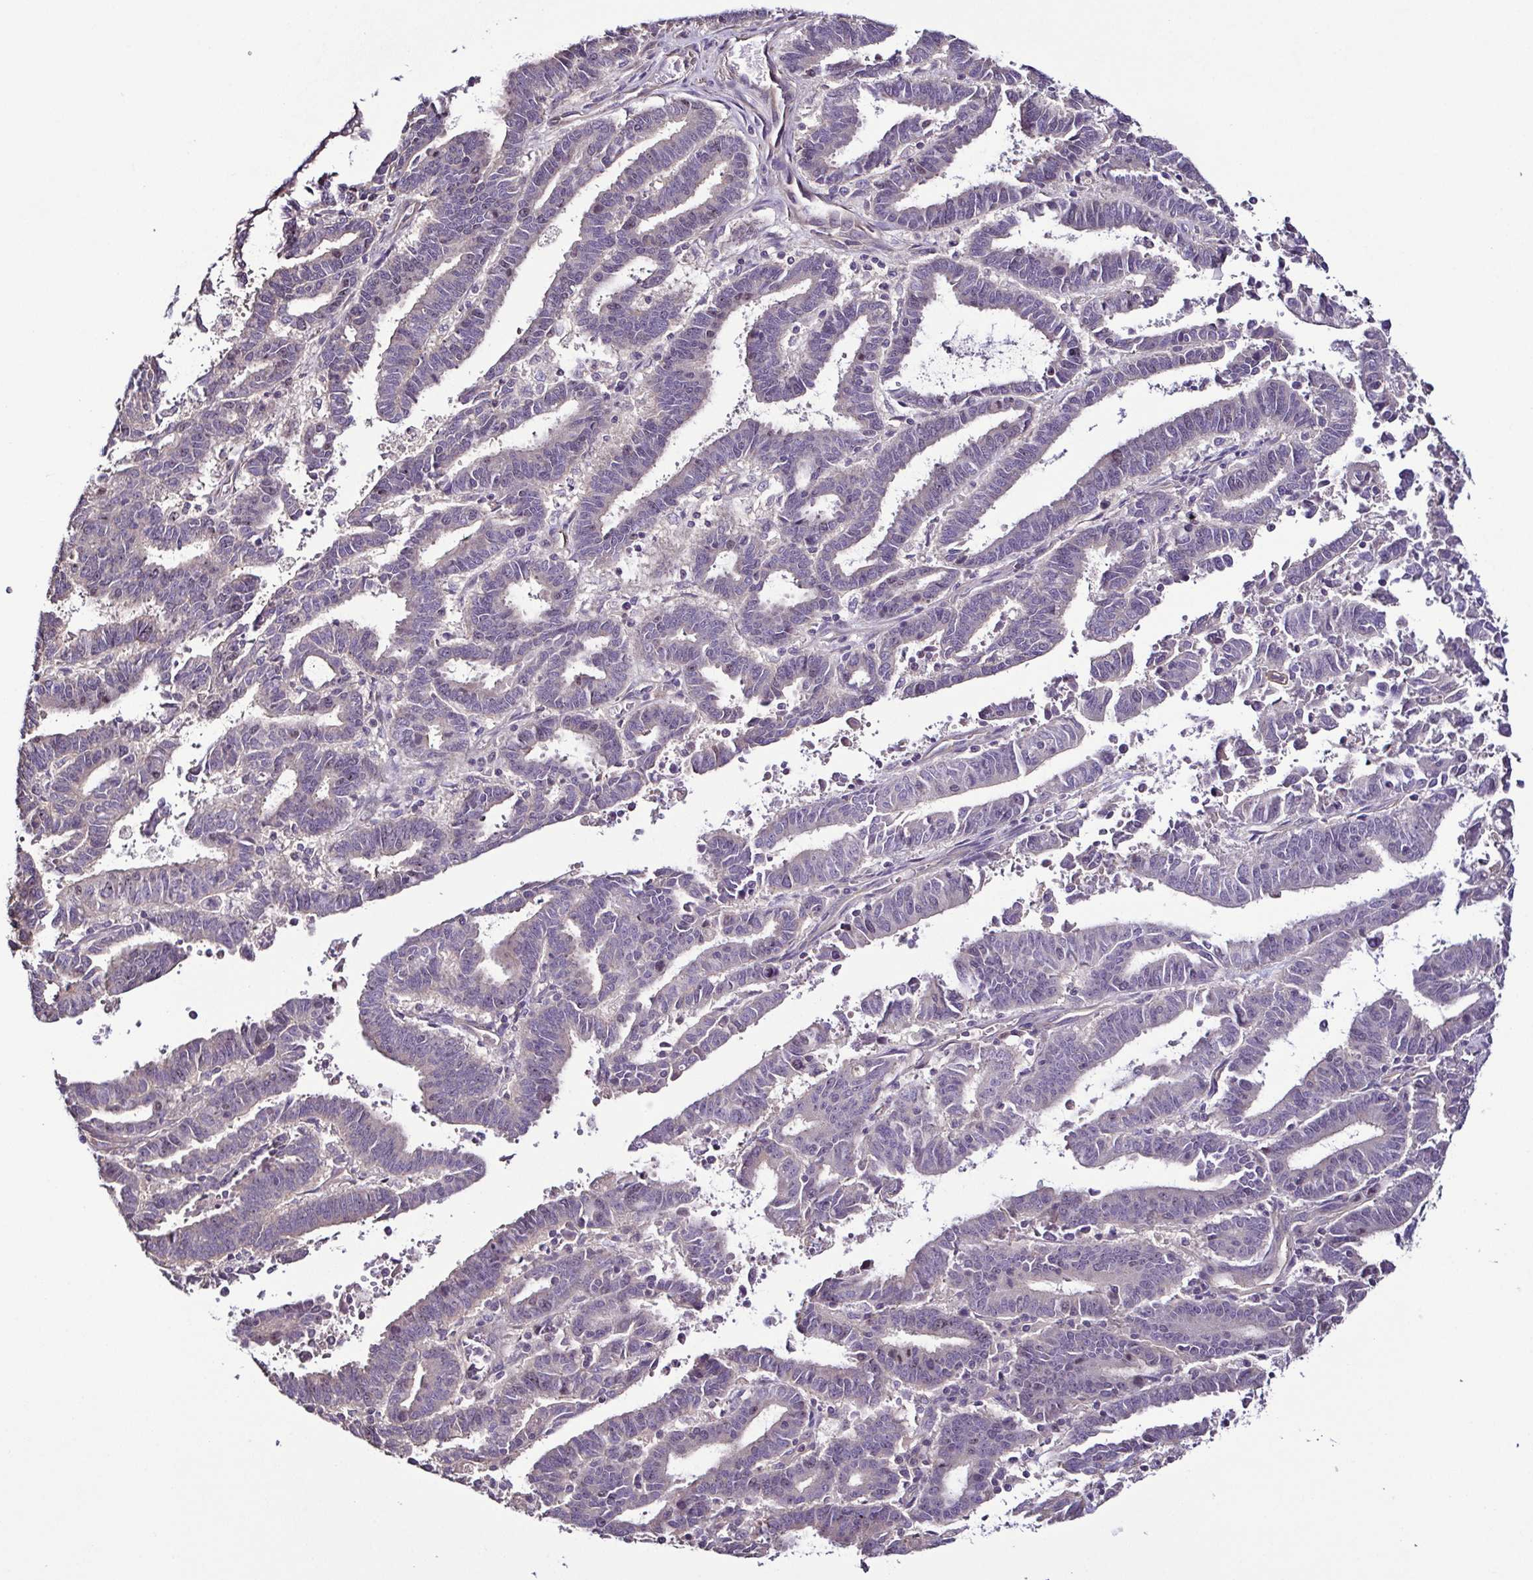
{"staining": {"intensity": "negative", "quantity": "none", "location": "none"}, "tissue": "endometrial cancer", "cell_type": "Tumor cells", "image_type": "cancer", "snomed": [{"axis": "morphology", "description": "Adenocarcinoma, NOS"}, {"axis": "topography", "description": "Uterus"}], "caption": "Histopathology image shows no significant protein staining in tumor cells of endometrial cancer (adenocarcinoma).", "gene": "LMOD2", "patient": {"sex": "female", "age": 83}}